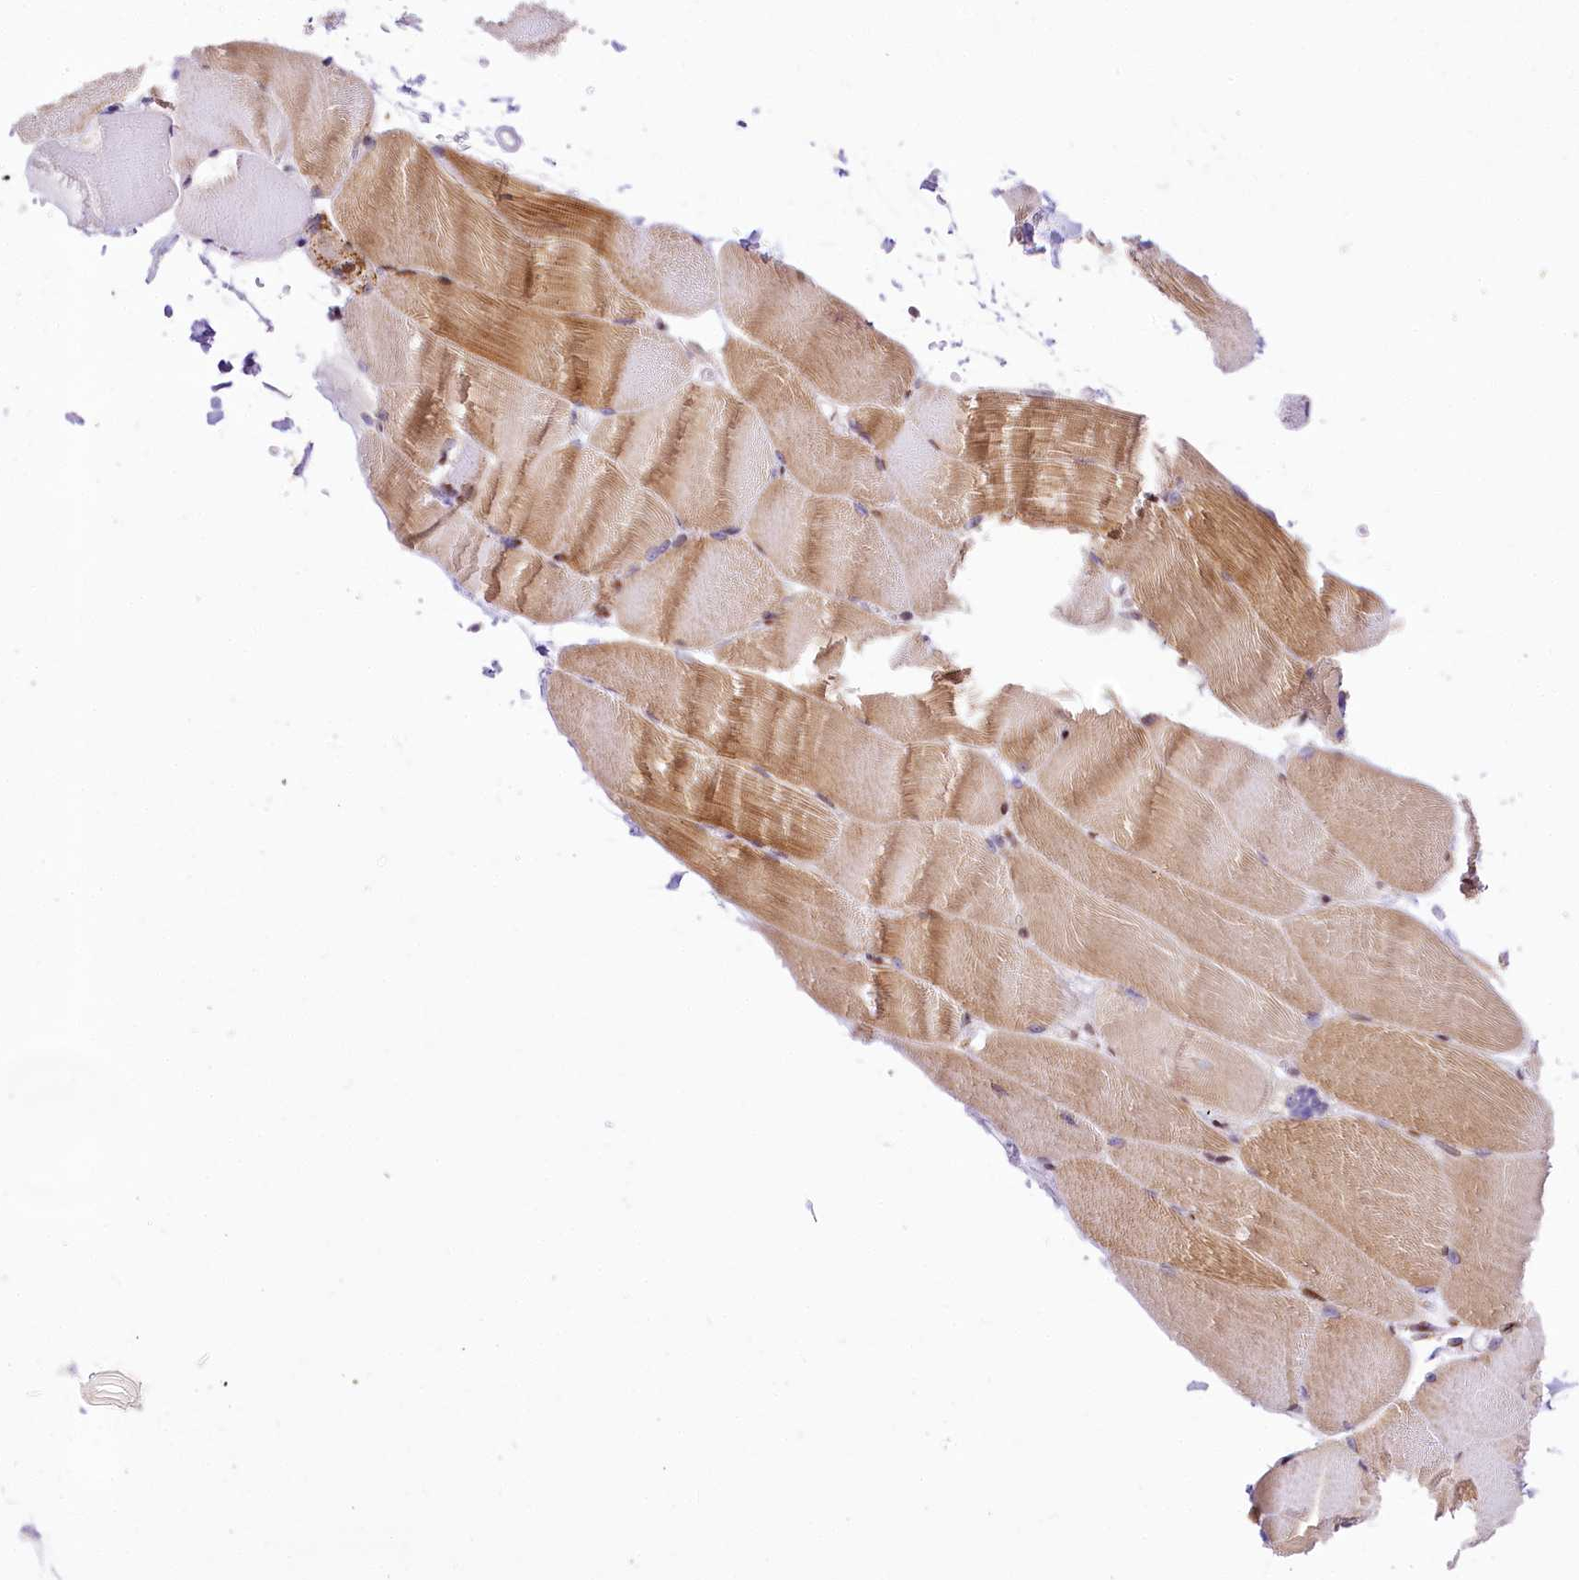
{"staining": {"intensity": "moderate", "quantity": "25%-75%", "location": "cytoplasmic/membranous,nuclear"}, "tissue": "skeletal muscle", "cell_type": "Myocytes", "image_type": "normal", "snomed": [{"axis": "morphology", "description": "Normal tissue, NOS"}, {"axis": "topography", "description": "Skeletal muscle"}, {"axis": "topography", "description": "Parathyroid gland"}], "caption": "Immunohistochemical staining of unremarkable human skeletal muscle demonstrates 25%-75% levels of moderate cytoplasmic/membranous,nuclear protein expression in about 25%-75% of myocytes. The staining was performed using DAB (3,3'-diaminobenzidine), with brown indicating positive protein expression. Nuclei are stained blue with hematoxylin.", "gene": "PPIP5K2", "patient": {"sex": "female", "age": 37}}